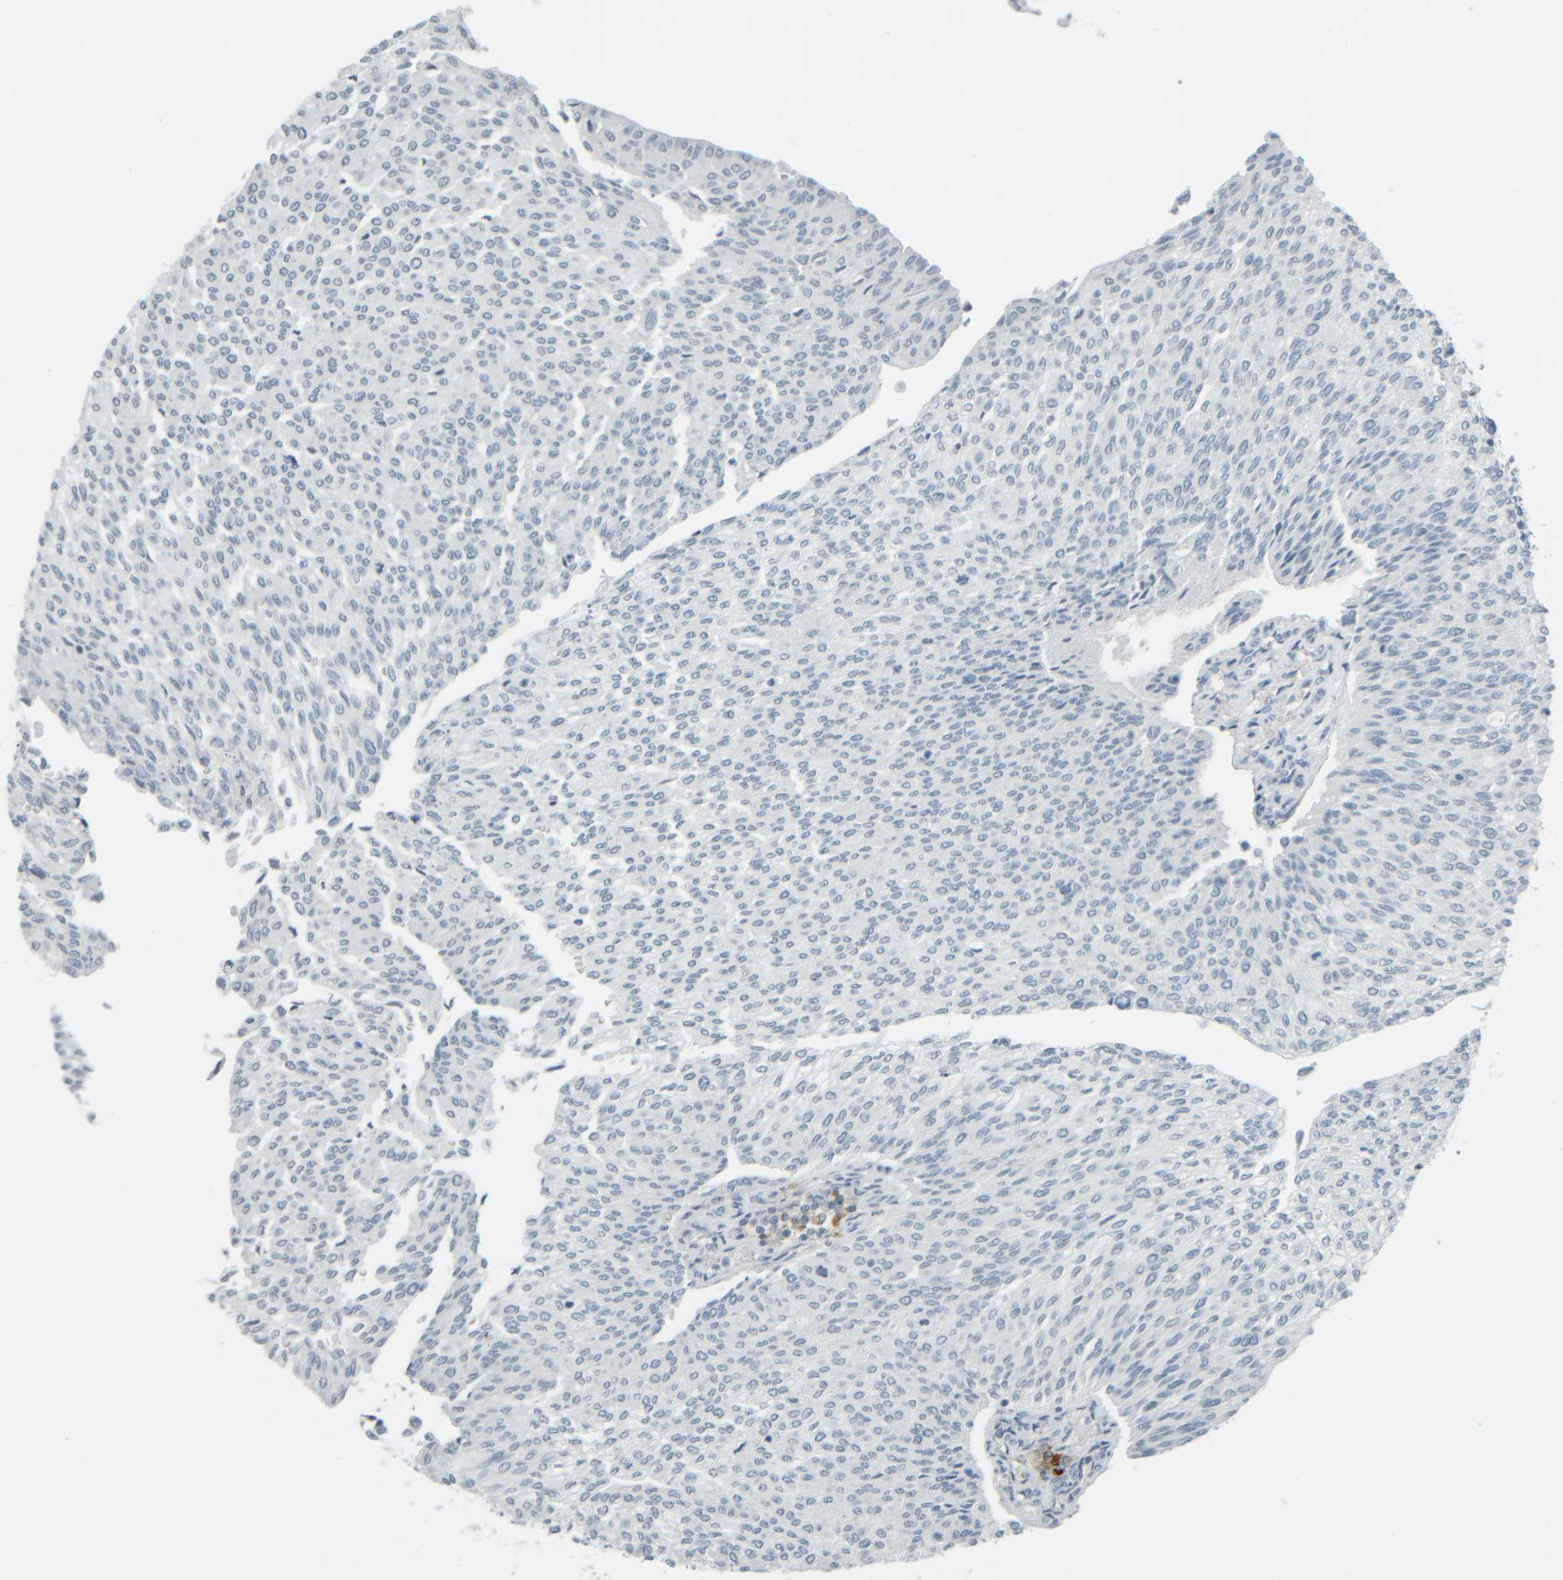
{"staining": {"intensity": "negative", "quantity": "none", "location": "none"}, "tissue": "urothelial cancer", "cell_type": "Tumor cells", "image_type": "cancer", "snomed": [{"axis": "morphology", "description": "Urothelial carcinoma, Low grade"}, {"axis": "topography", "description": "Urinary bladder"}], "caption": "The image displays no staining of tumor cells in urothelial cancer.", "gene": "TPSAB1", "patient": {"sex": "female", "age": 79}}